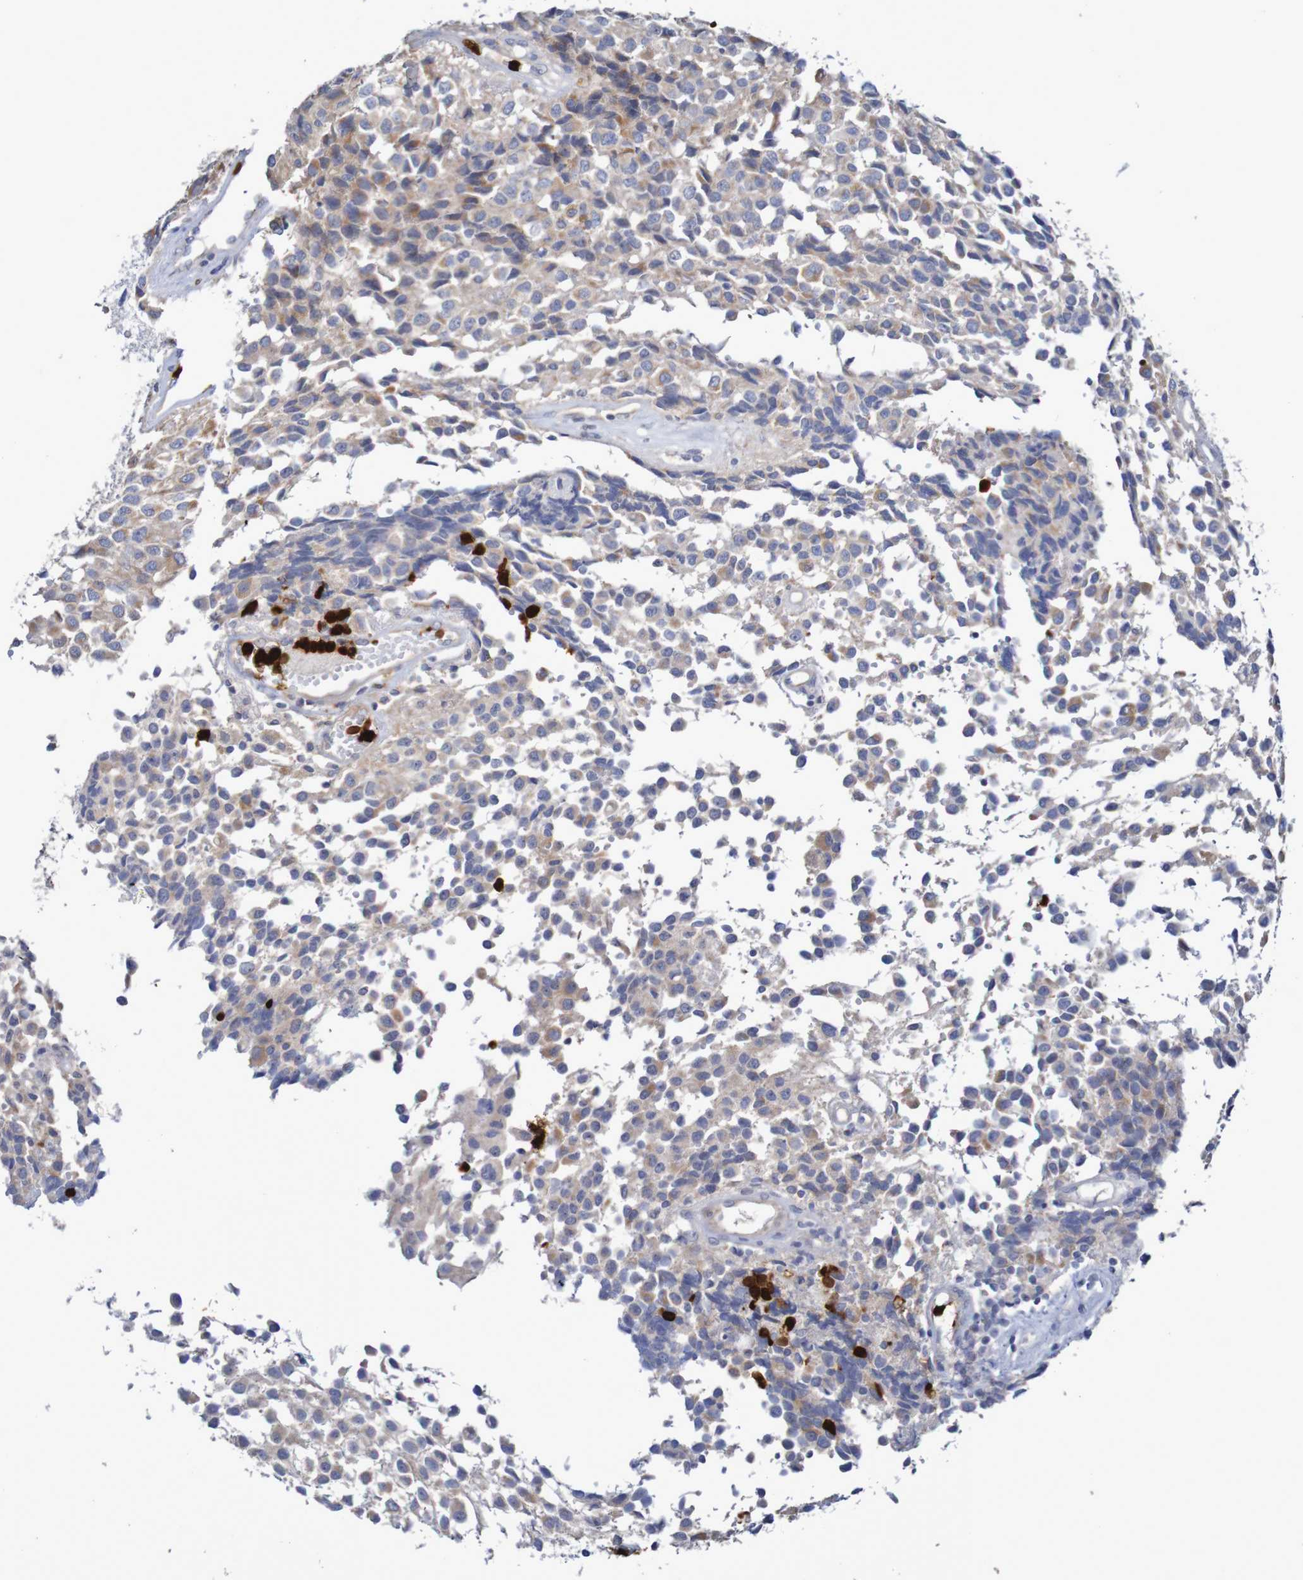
{"staining": {"intensity": "weak", "quantity": ">75%", "location": "cytoplasmic/membranous"}, "tissue": "glioma", "cell_type": "Tumor cells", "image_type": "cancer", "snomed": [{"axis": "morphology", "description": "Glioma, malignant, High grade"}, {"axis": "topography", "description": "Brain"}], "caption": "Immunohistochemistry (IHC) of human glioma exhibits low levels of weak cytoplasmic/membranous expression in approximately >75% of tumor cells.", "gene": "PARP4", "patient": {"sex": "male", "age": 32}}